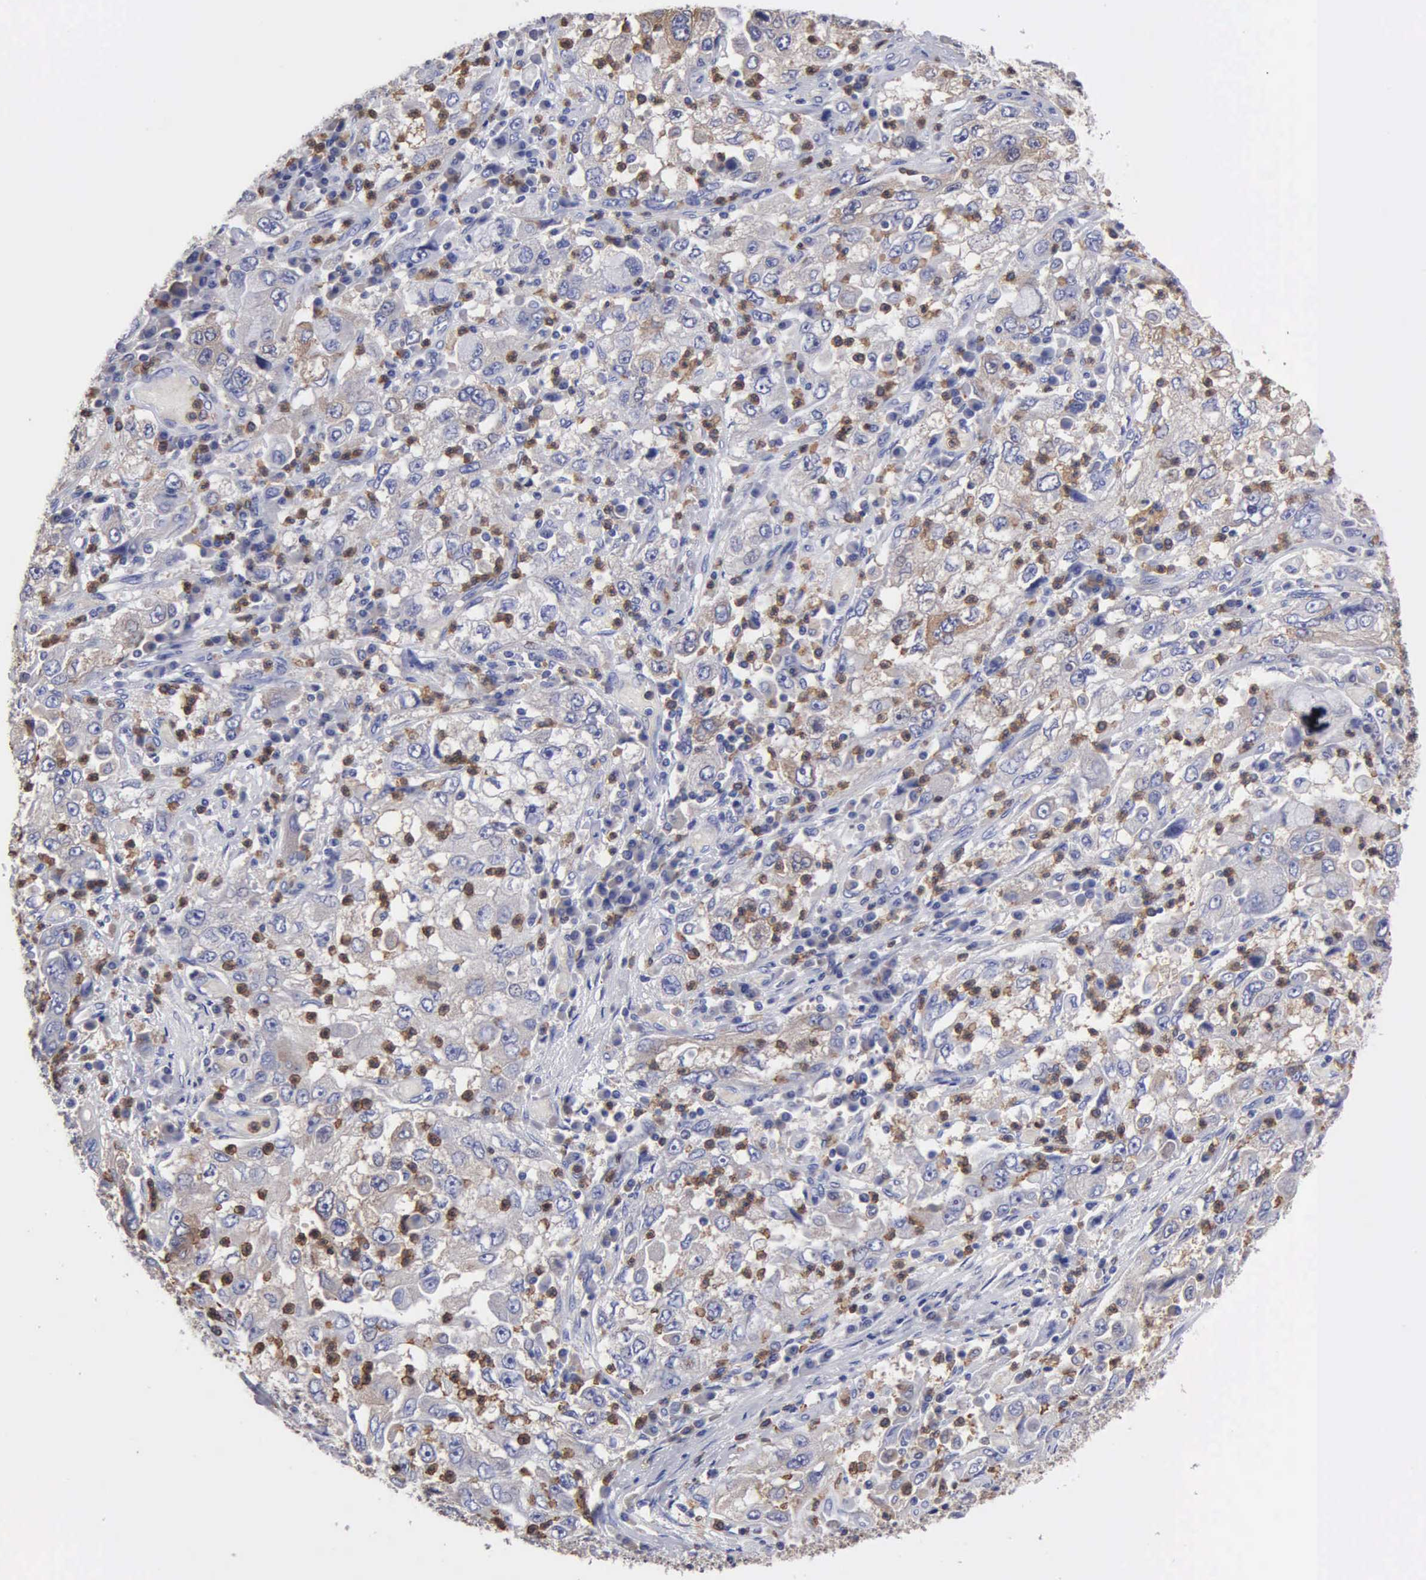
{"staining": {"intensity": "weak", "quantity": "25%-75%", "location": "cytoplasmic/membranous"}, "tissue": "cervical cancer", "cell_type": "Tumor cells", "image_type": "cancer", "snomed": [{"axis": "morphology", "description": "Squamous cell carcinoma, NOS"}, {"axis": "topography", "description": "Cervix"}], "caption": "Immunohistochemistry (IHC) histopathology image of neoplastic tissue: cervical cancer stained using IHC displays low levels of weak protein expression localized specifically in the cytoplasmic/membranous of tumor cells, appearing as a cytoplasmic/membranous brown color.", "gene": "G6PD", "patient": {"sex": "female", "age": 36}}